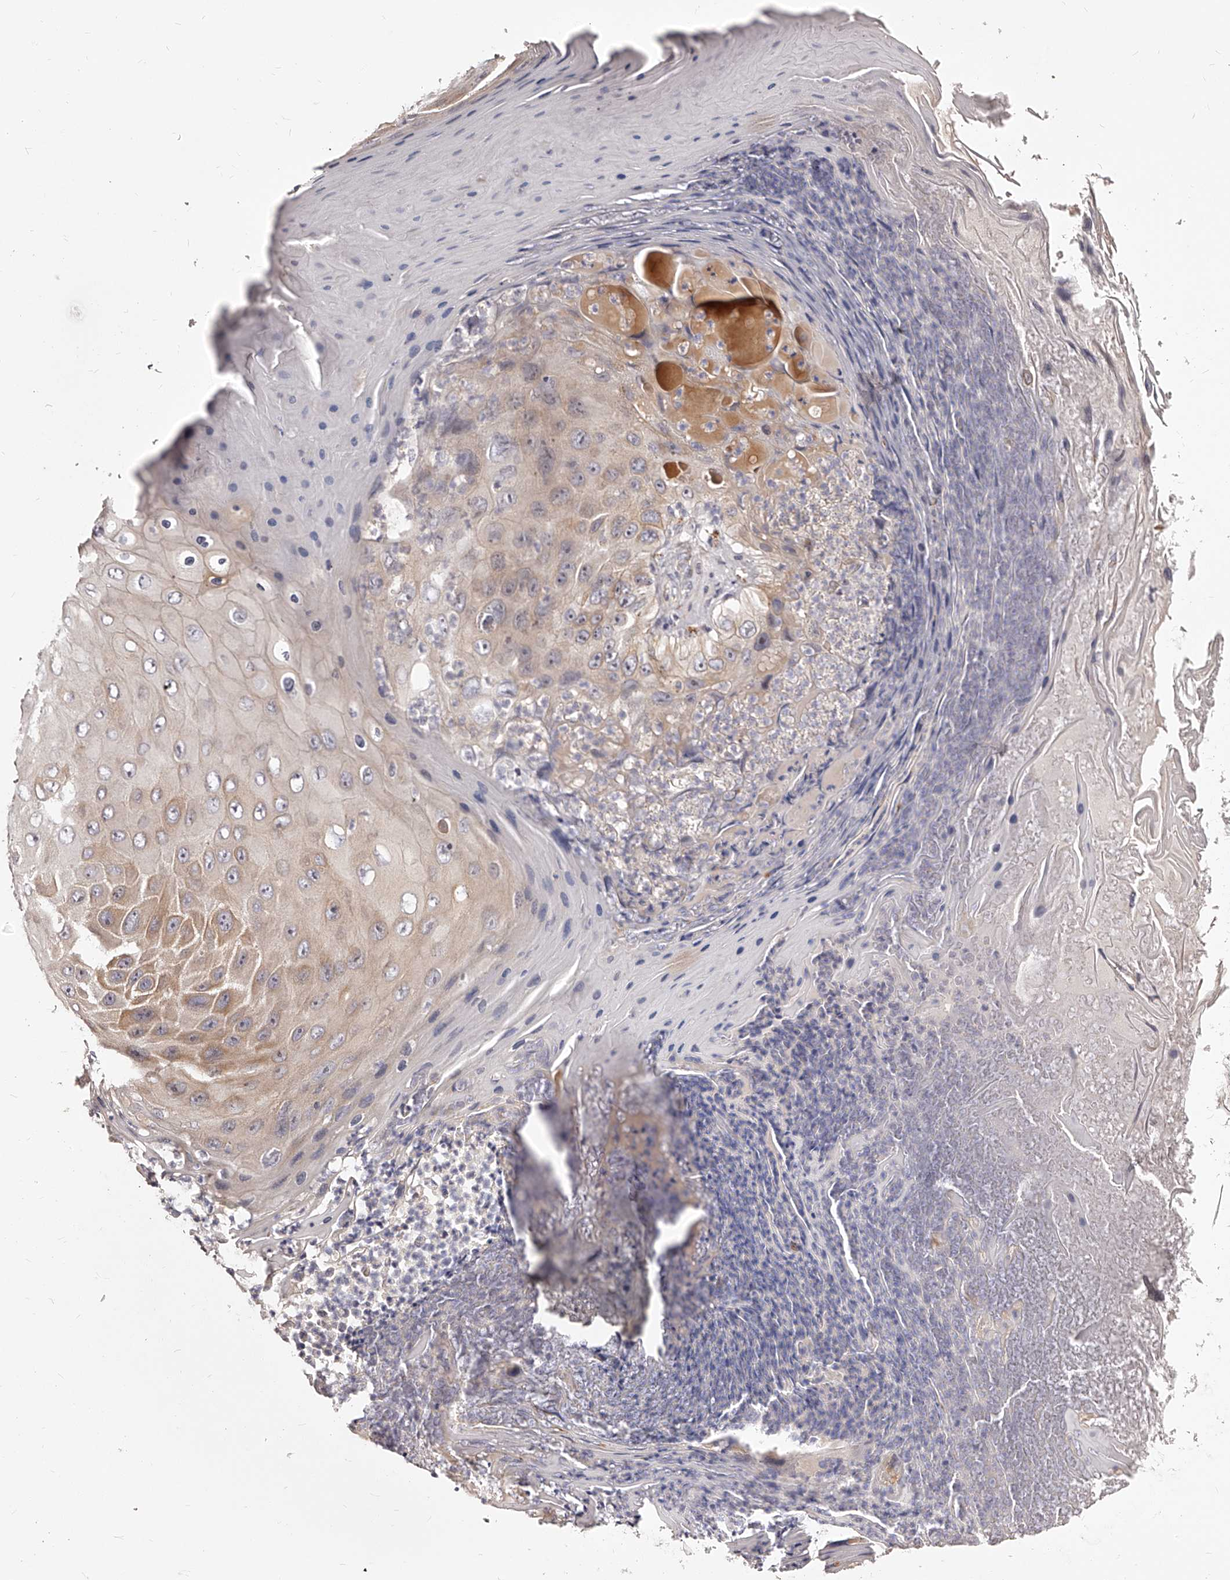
{"staining": {"intensity": "moderate", "quantity": "25%-75%", "location": "cytoplasmic/membranous"}, "tissue": "skin cancer", "cell_type": "Tumor cells", "image_type": "cancer", "snomed": [{"axis": "morphology", "description": "Squamous cell carcinoma, NOS"}, {"axis": "topography", "description": "Skin"}], "caption": "Immunohistochemistry (IHC) micrograph of neoplastic tissue: human skin cancer stained using immunohistochemistry (IHC) exhibits medium levels of moderate protein expression localized specifically in the cytoplasmic/membranous of tumor cells, appearing as a cytoplasmic/membranous brown color.", "gene": "ZNF502", "patient": {"sex": "female", "age": 88}}